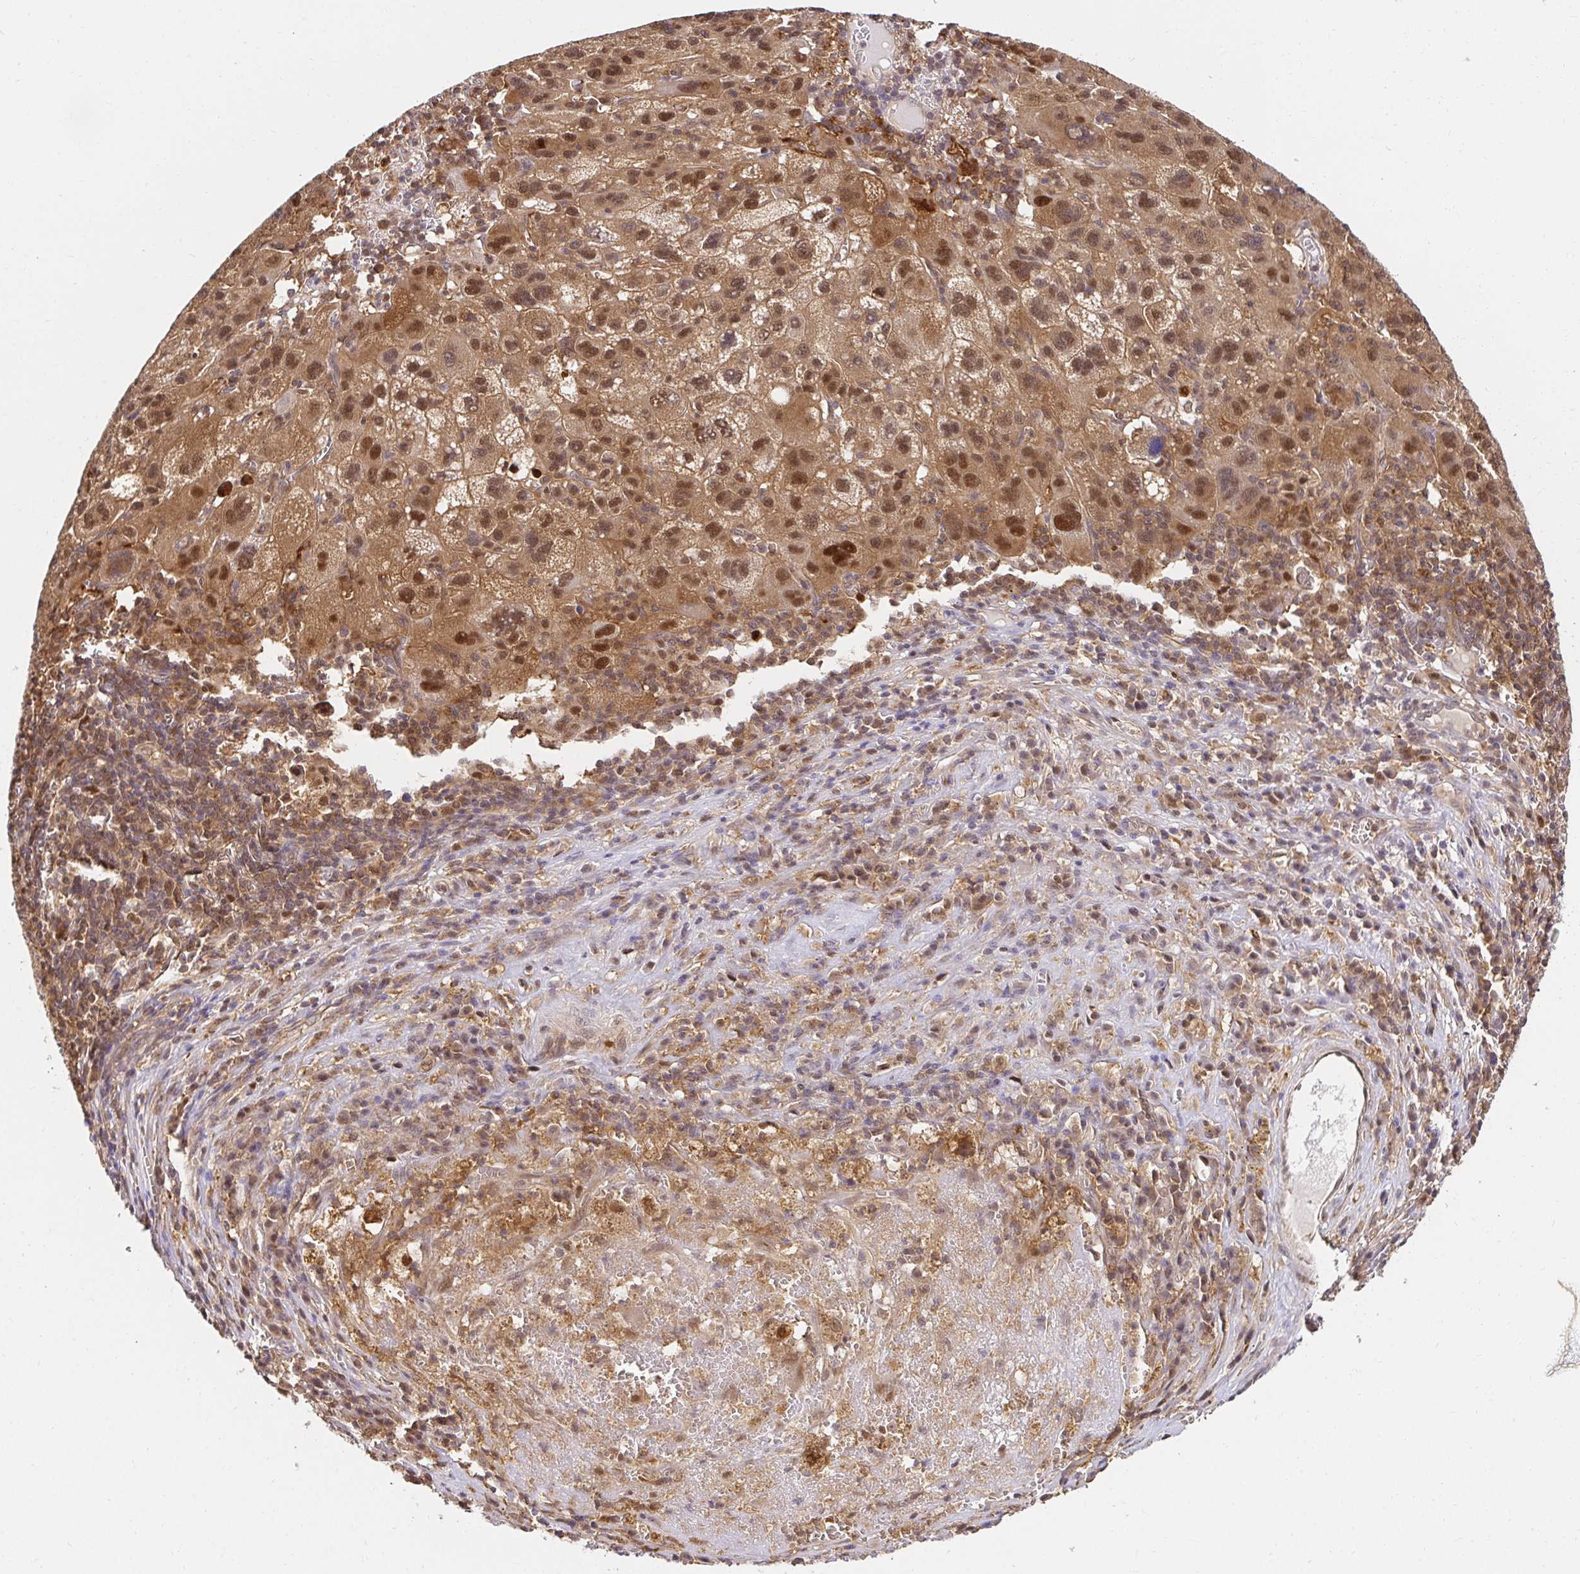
{"staining": {"intensity": "moderate", "quantity": ">75%", "location": "cytoplasmic/membranous,nuclear"}, "tissue": "liver cancer", "cell_type": "Tumor cells", "image_type": "cancer", "snomed": [{"axis": "morphology", "description": "Carcinoma, Hepatocellular, NOS"}, {"axis": "topography", "description": "Liver"}], "caption": "A histopathology image of liver cancer (hepatocellular carcinoma) stained for a protein displays moderate cytoplasmic/membranous and nuclear brown staining in tumor cells.", "gene": "PSMA4", "patient": {"sex": "female", "age": 77}}